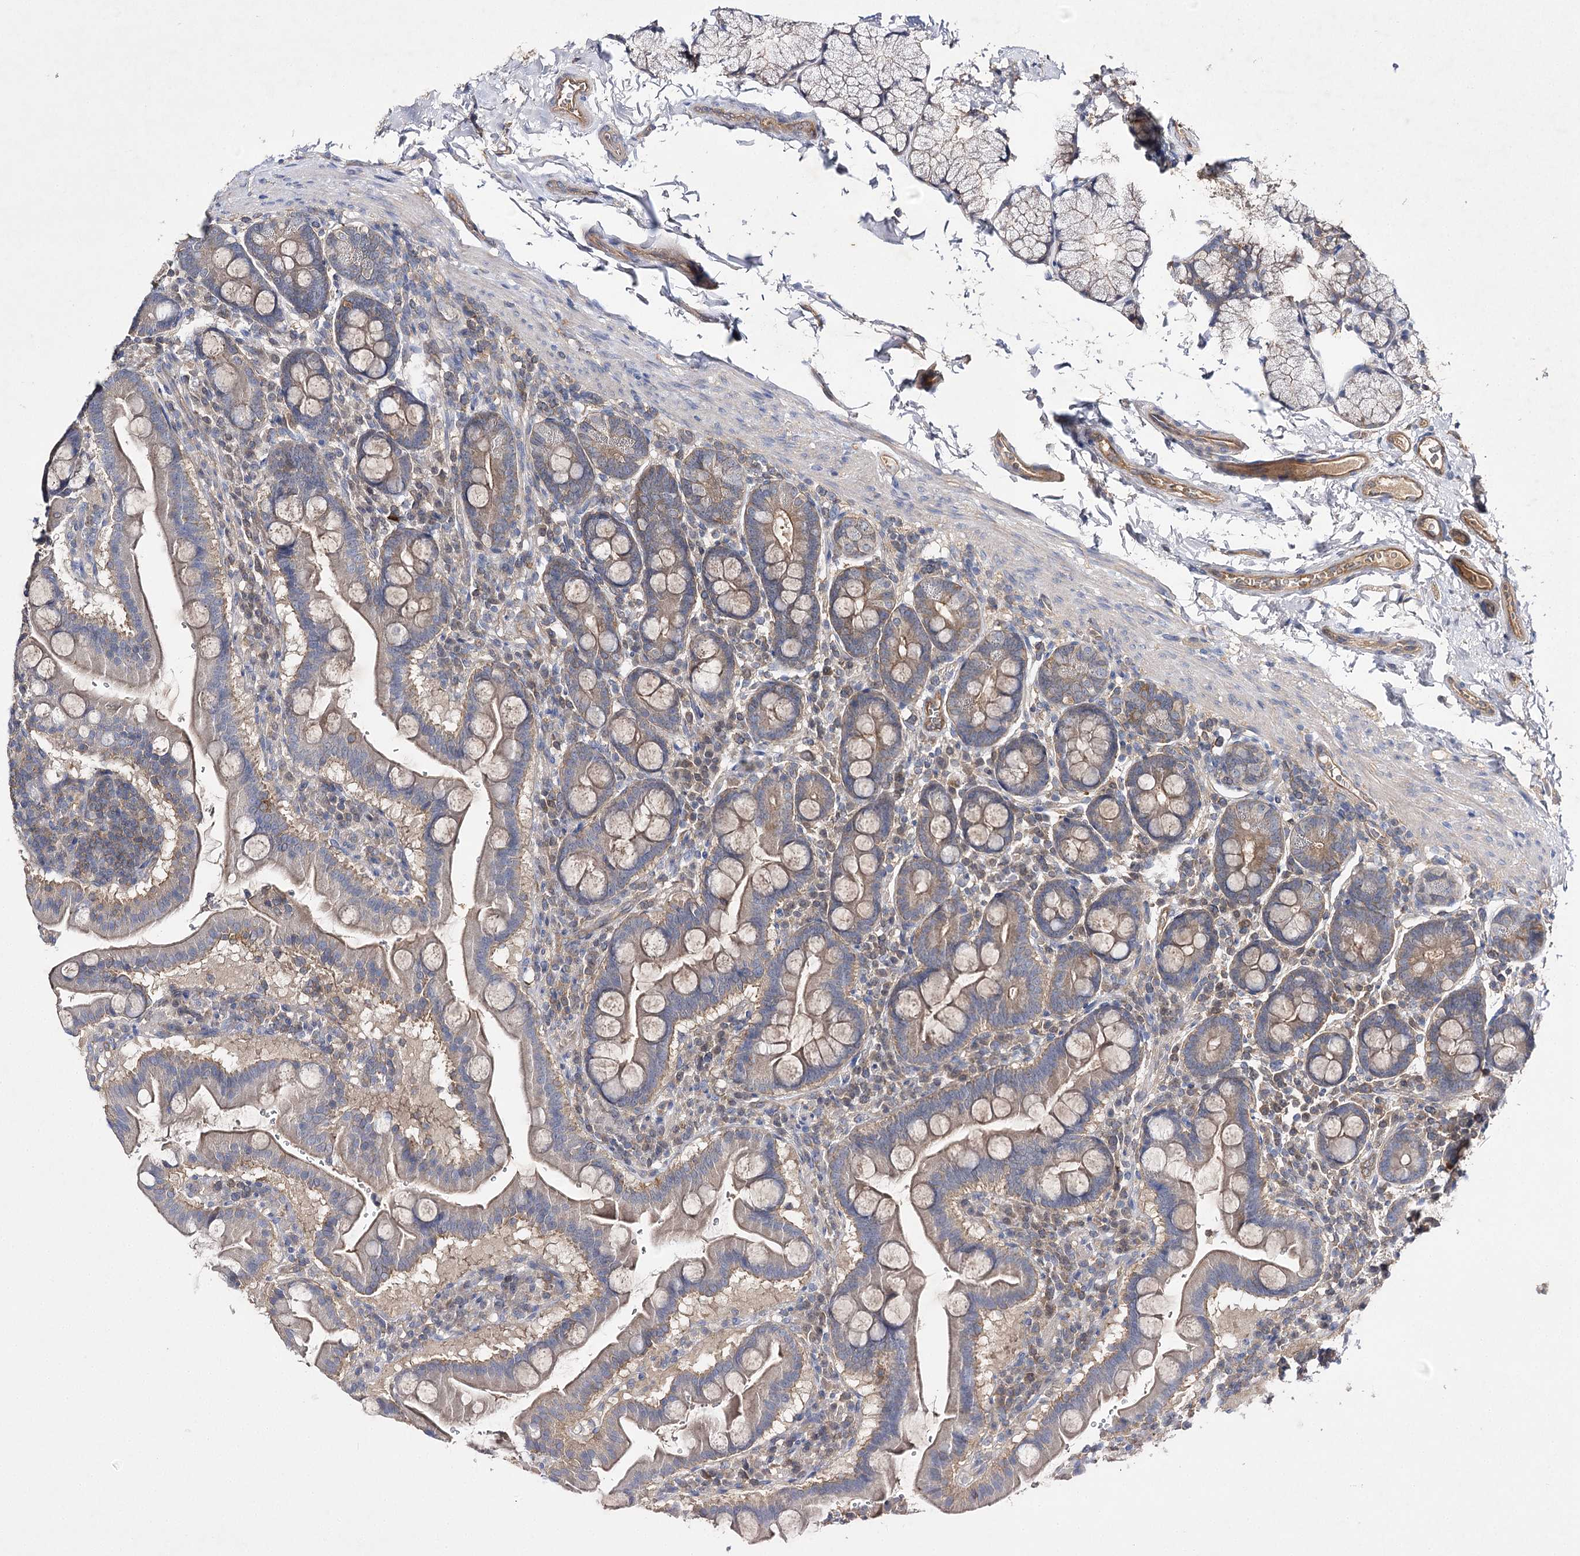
{"staining": {"intensity": "weak", "quantity": "25%-75%", "location": "cytoplasmic/membranous"}, "tissue": "duodenum", "cell_type": "Glandular cells", "image_type": "normal", "snomed": [{"axis": "morphology", "description": "Normal tissue, NOS"}, {"axis": "morphology", "description": "Adenocarcinoma, NOS"}, {"axis": "topography", "description": "Pancreas"}, {"axis": "topography", "description": "Duodenum"}], "caption": "An immunohistochemistry photomicrograph of normal tissue is shown. Protein staining in brown highlights weak cytoplasmic/membranous positivity in duodenum within glandular cells.", "gene": "BCR", "patient": {"sex": "male", "age": 50}}